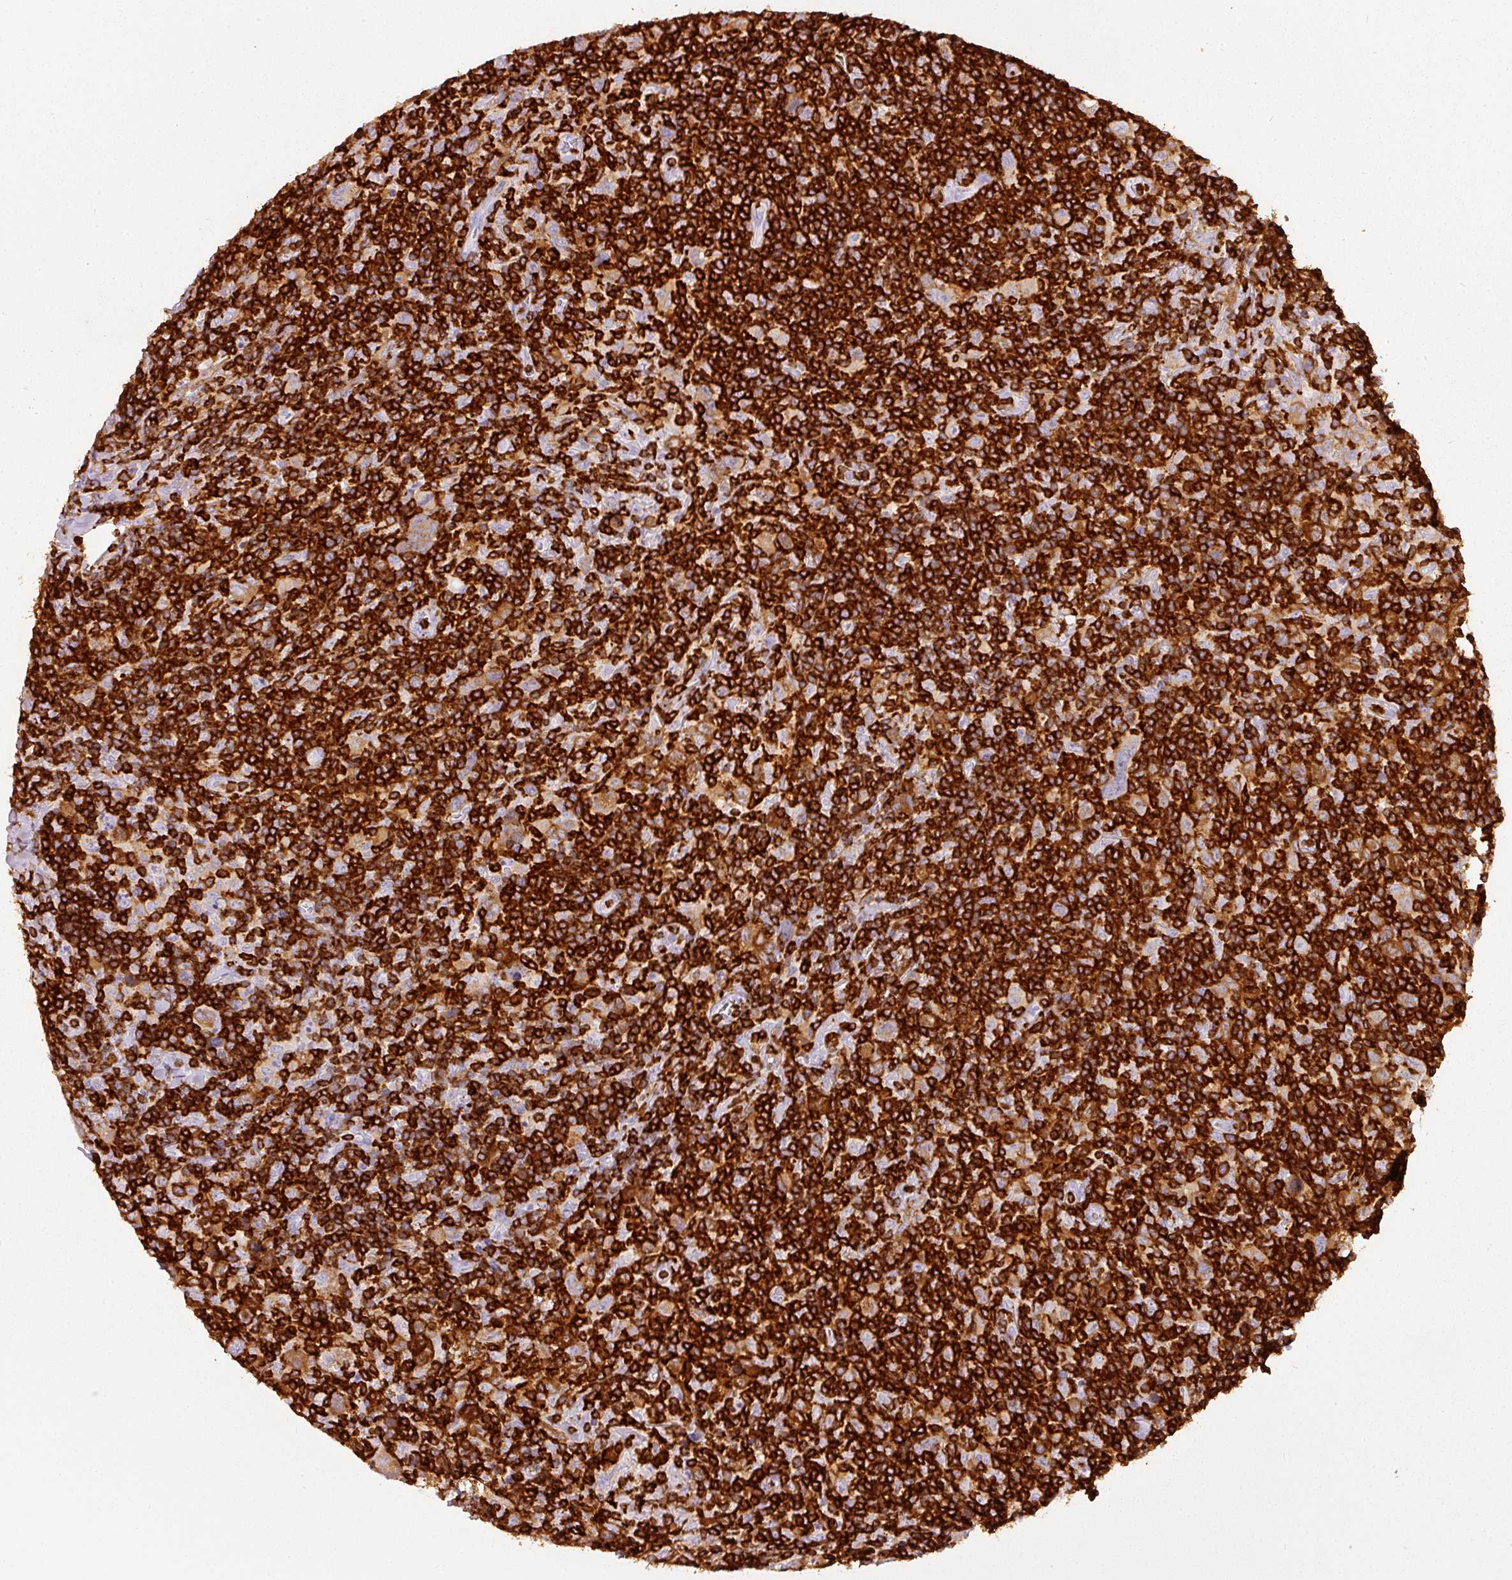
{"staining": {"intensity": "moderate", "quantity": "<25%", "location": "cytoplasmic/membranous"}, "tissue": "lymphoma", "cell_type": "Tumor cells", "image_type": "cancer", "snomed": [{"axis": "morphology", "description": "Hodgkin's disease, NOS"}, {"axis": "topography", "description": "Lymph node"}], "caption": "There is low levels of moderate cytoplasmic/membranous staining in tumor cells of Hodgkin's disease, as demonstrated by immunohistochemical staining (brown color).", "gene": "EVL", "patient": {"sex": "female", "age": 18}}